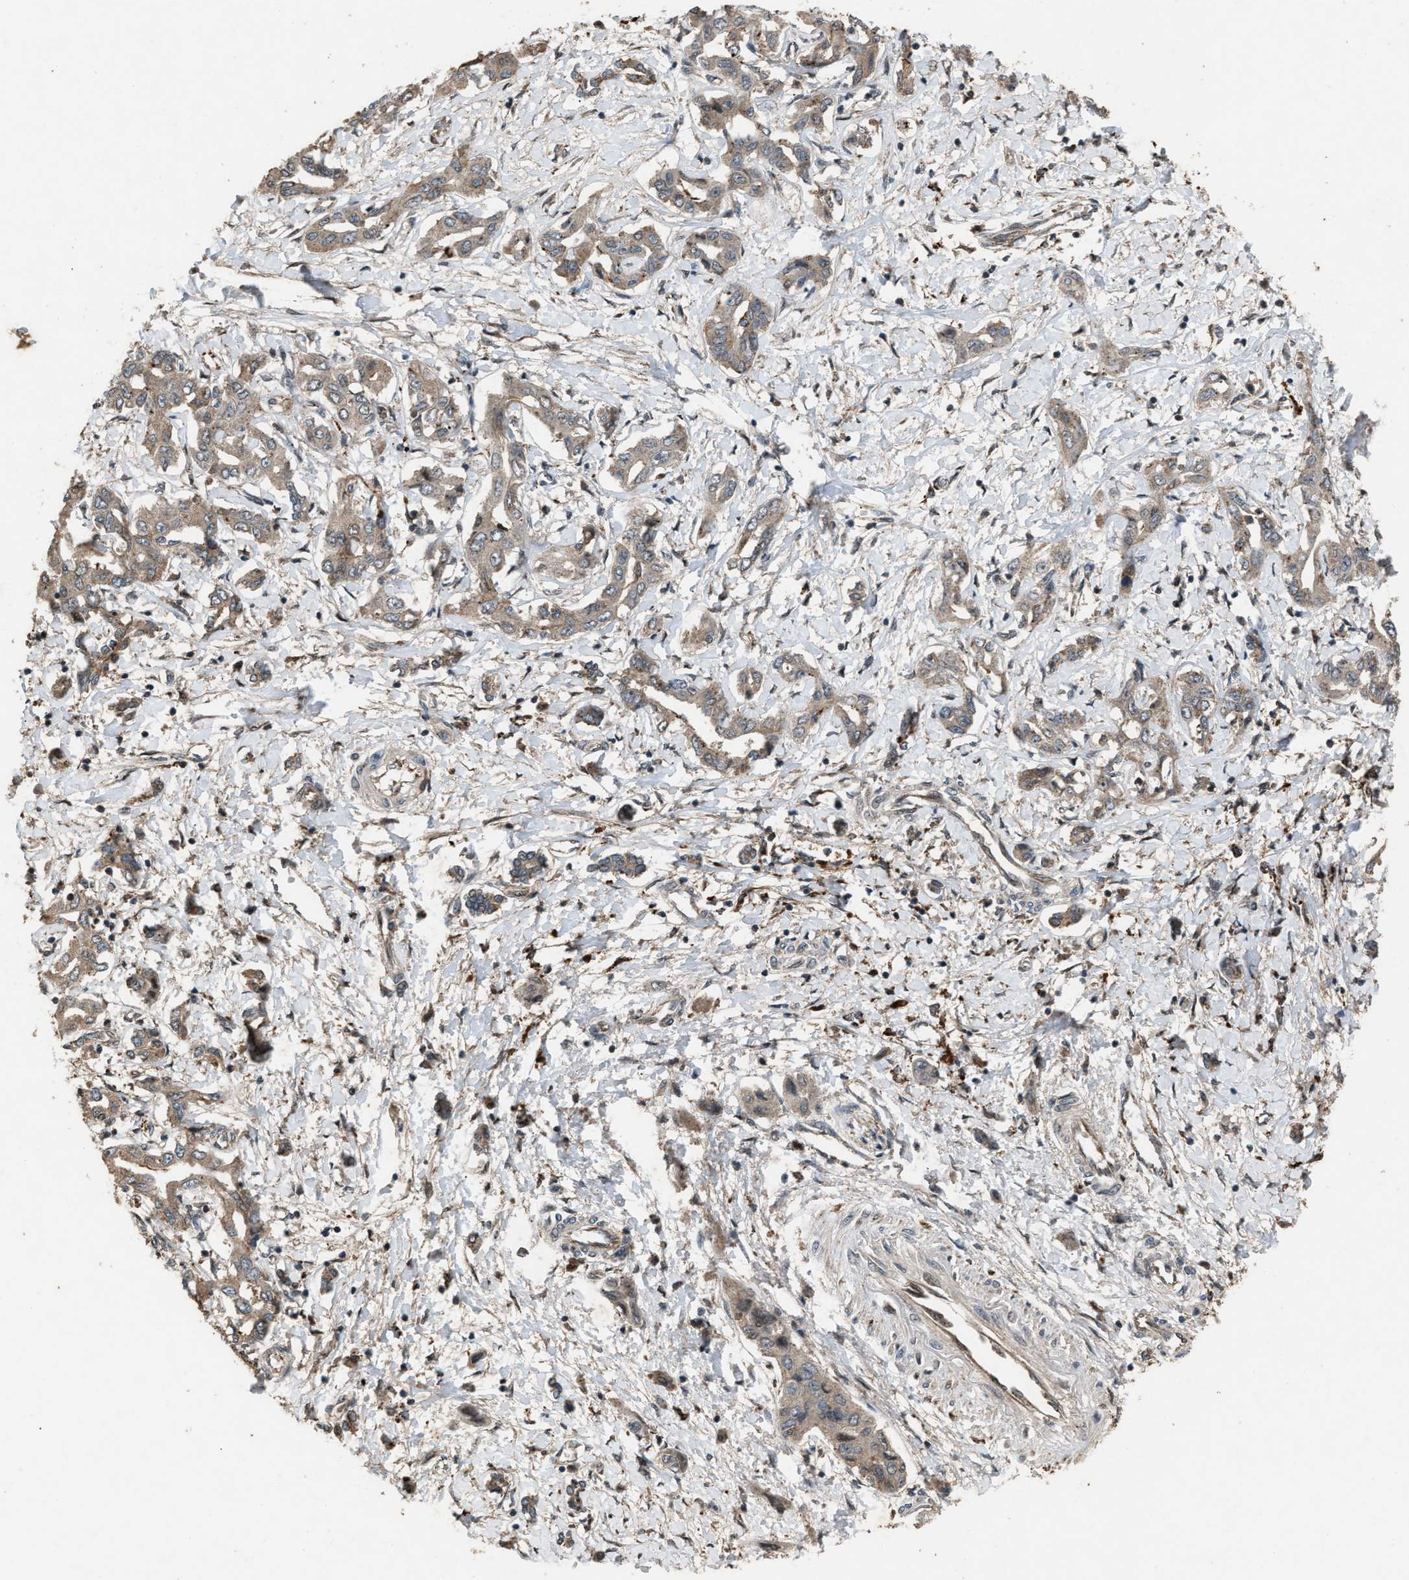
{"staining": {"intensity": "weak", "quantity": ">75%", "location": "cytoplasmic/membranous"}, "tissue": "liver cancer", "cell_type": "Tumor cells", "image_type": "cancer", "snomed": [{"axis": "morphology", "description": "Cholangiocarcinoma"}, {"axis": "topography", "description": "Liver"}], "caption": "Immunohistochemistry of human liver cholangiocarcinoma reveals low levels of weak cytoplasmic/membranous expression in approximately >75% of tumor cells. The staining was performed using DAB (3,3'-diaminobenzidine) to visualize the protein expression in brown, while the nuclei were stained in blue with hematoxylin (Magnification: 20x).", "gene": "PSMD1", "patient": {"sex": "male", "age": 59}}